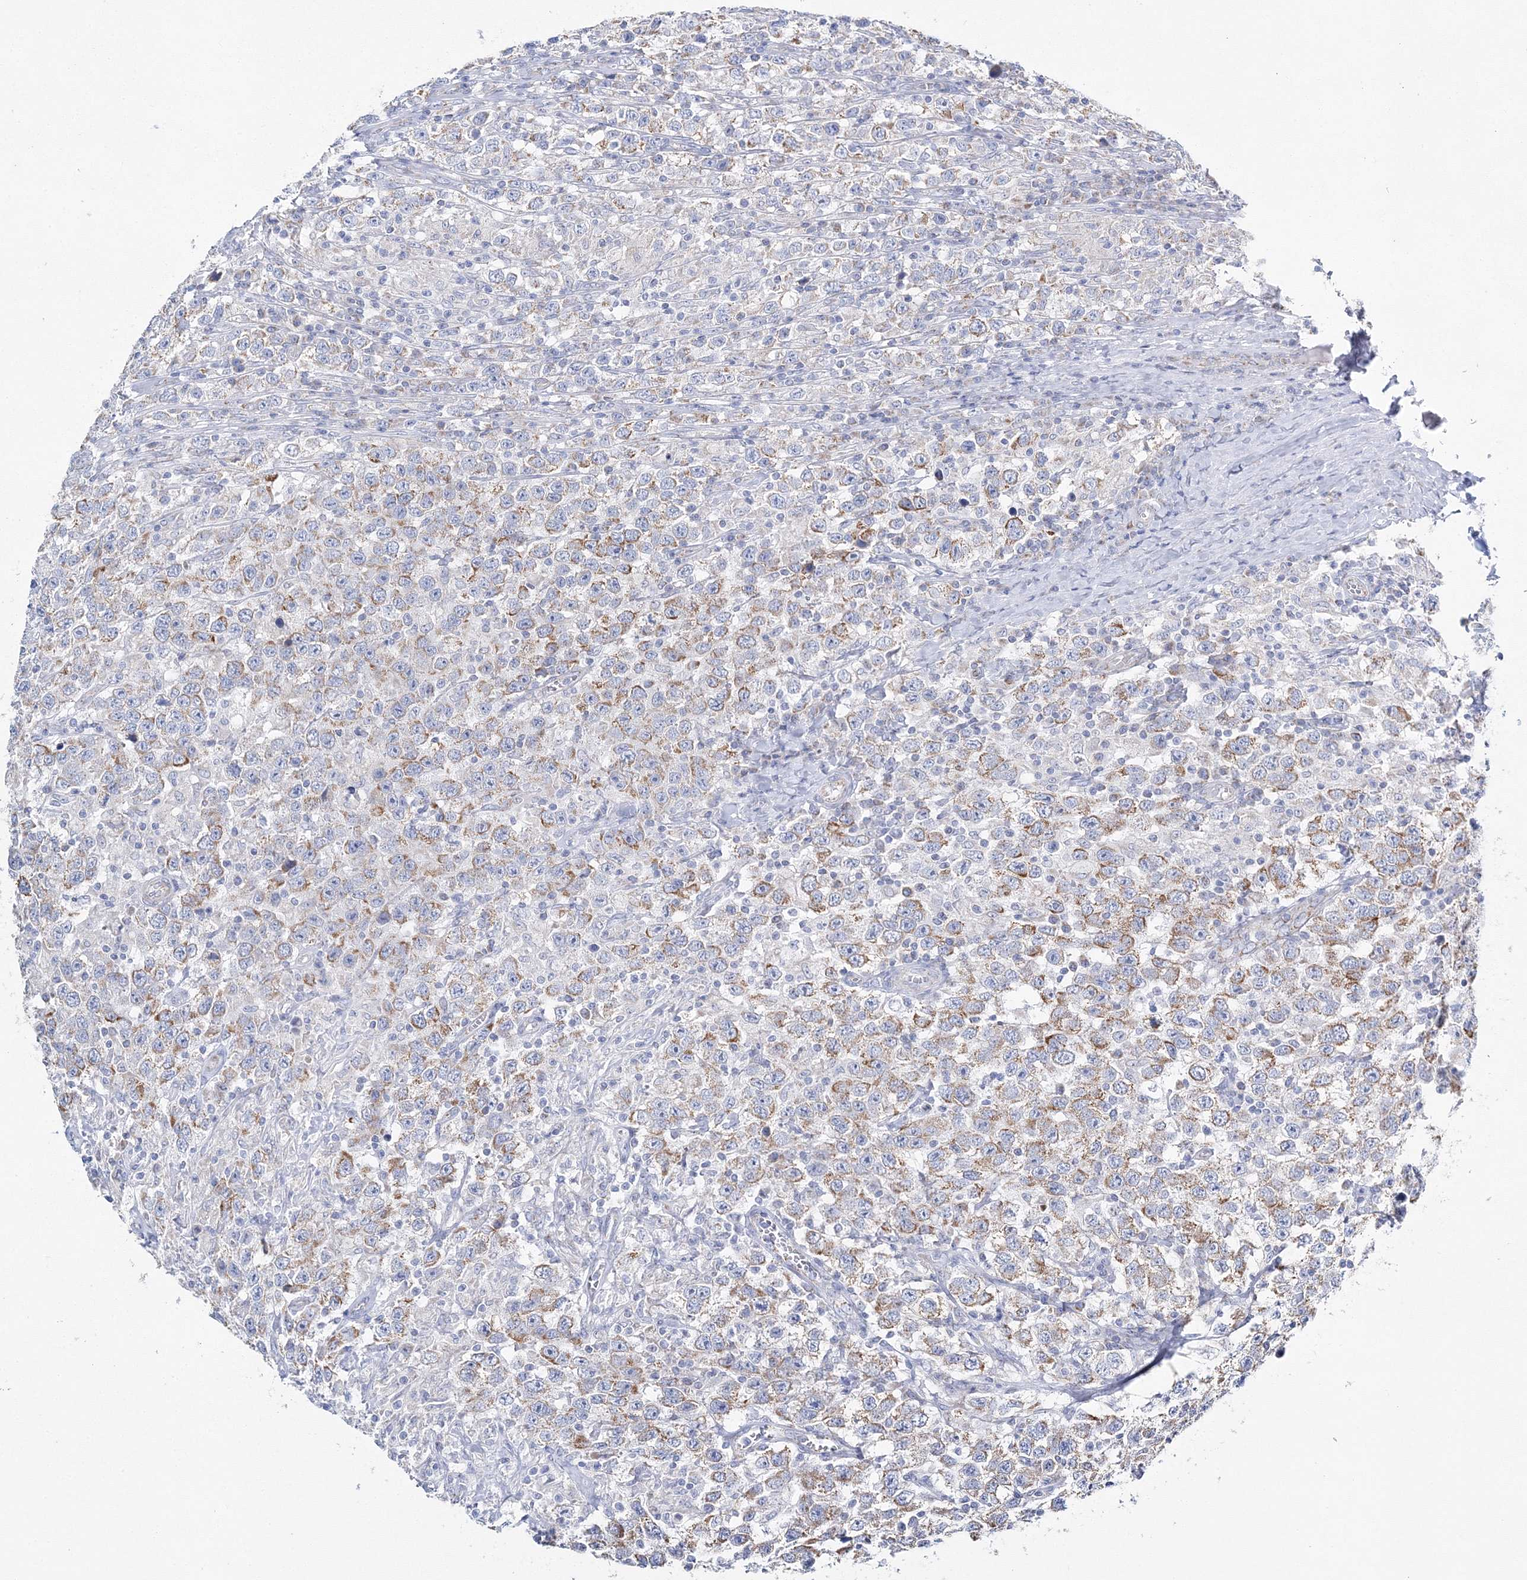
{"staining": {"intensity": "moderate", "quantity": ">75%", "location": "cytoplasmic/membranous"}, "tissue": "testis cancer", "cell_type": "Tumor cells", "image_type": "cancer", "snomed": [{"axis": "morphology", "description": "Seminoma, NOS"}, {"axis": "topography", "description": "Testis"}], "caption": "High-magnification brightfield microscopy of testis seminoma stained with DAB (3,3'-diaminobenzidine) (brown) and counterstained with hematoxylin (blue). tumor cells exhibit moderate cytoplasmic/membranous positivity is identified in approximately>75% of cells.", "gene": "HIBCH", "patient": {"sex": "male", "age": 41}}